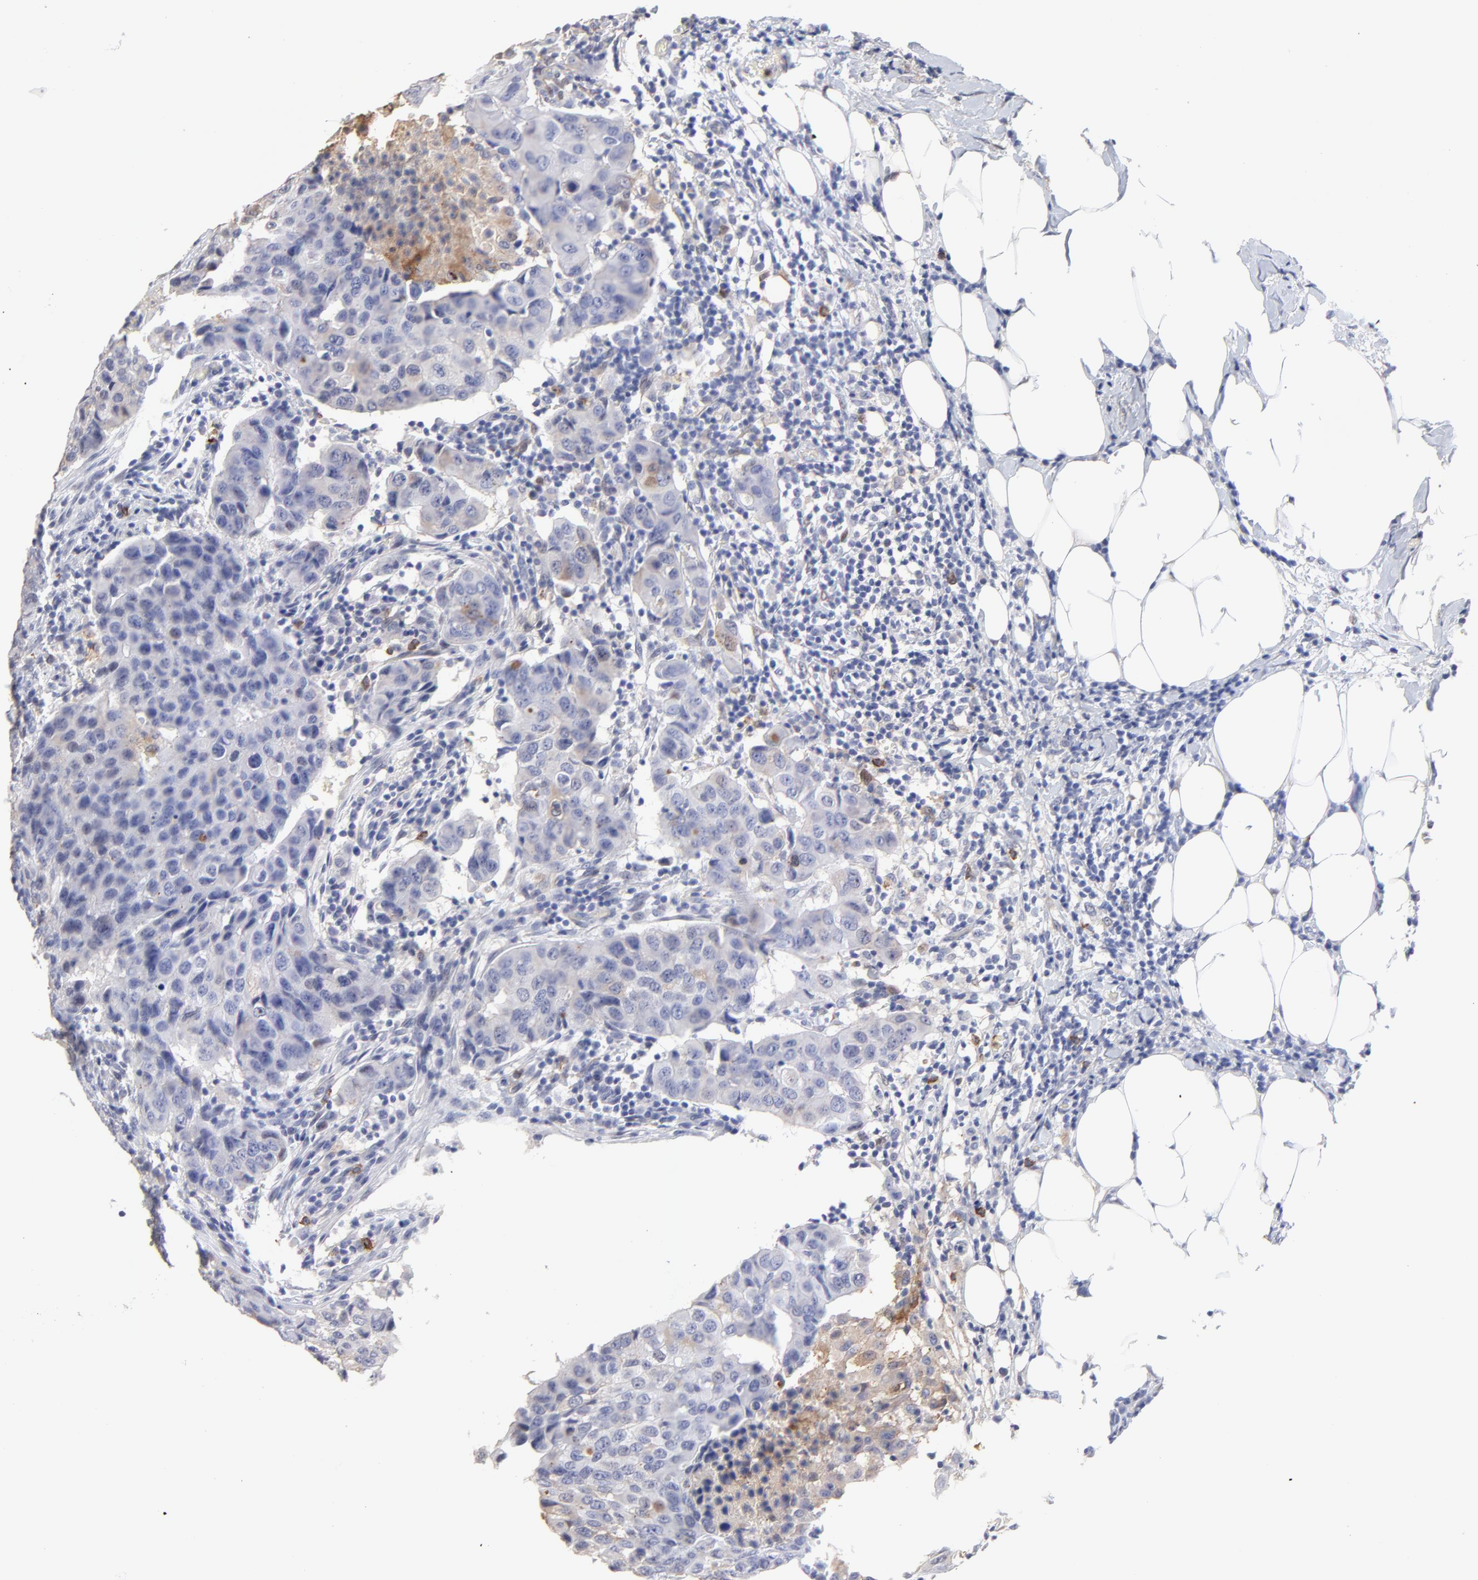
{"staining": {"intensity": "weak", "quantity": "<25%", "location": "cytoplasmic/membranous"}, "tissue": "breast cancer", "cell_type": "Tumor cells", "image_type": "cancer", "snomed": [{"axis": "morphology", "description": "Duct carcinoma"}, {"axis": "topography", "description": "Breast"}], "caption": "High power microscopy histopathology image of an immunohistochemistry histopathology image of breast cancer, revealing no significant staining in tumor cells.", "gene": "SMARCA1", "patient": {"sex": "female", "age": 54}}